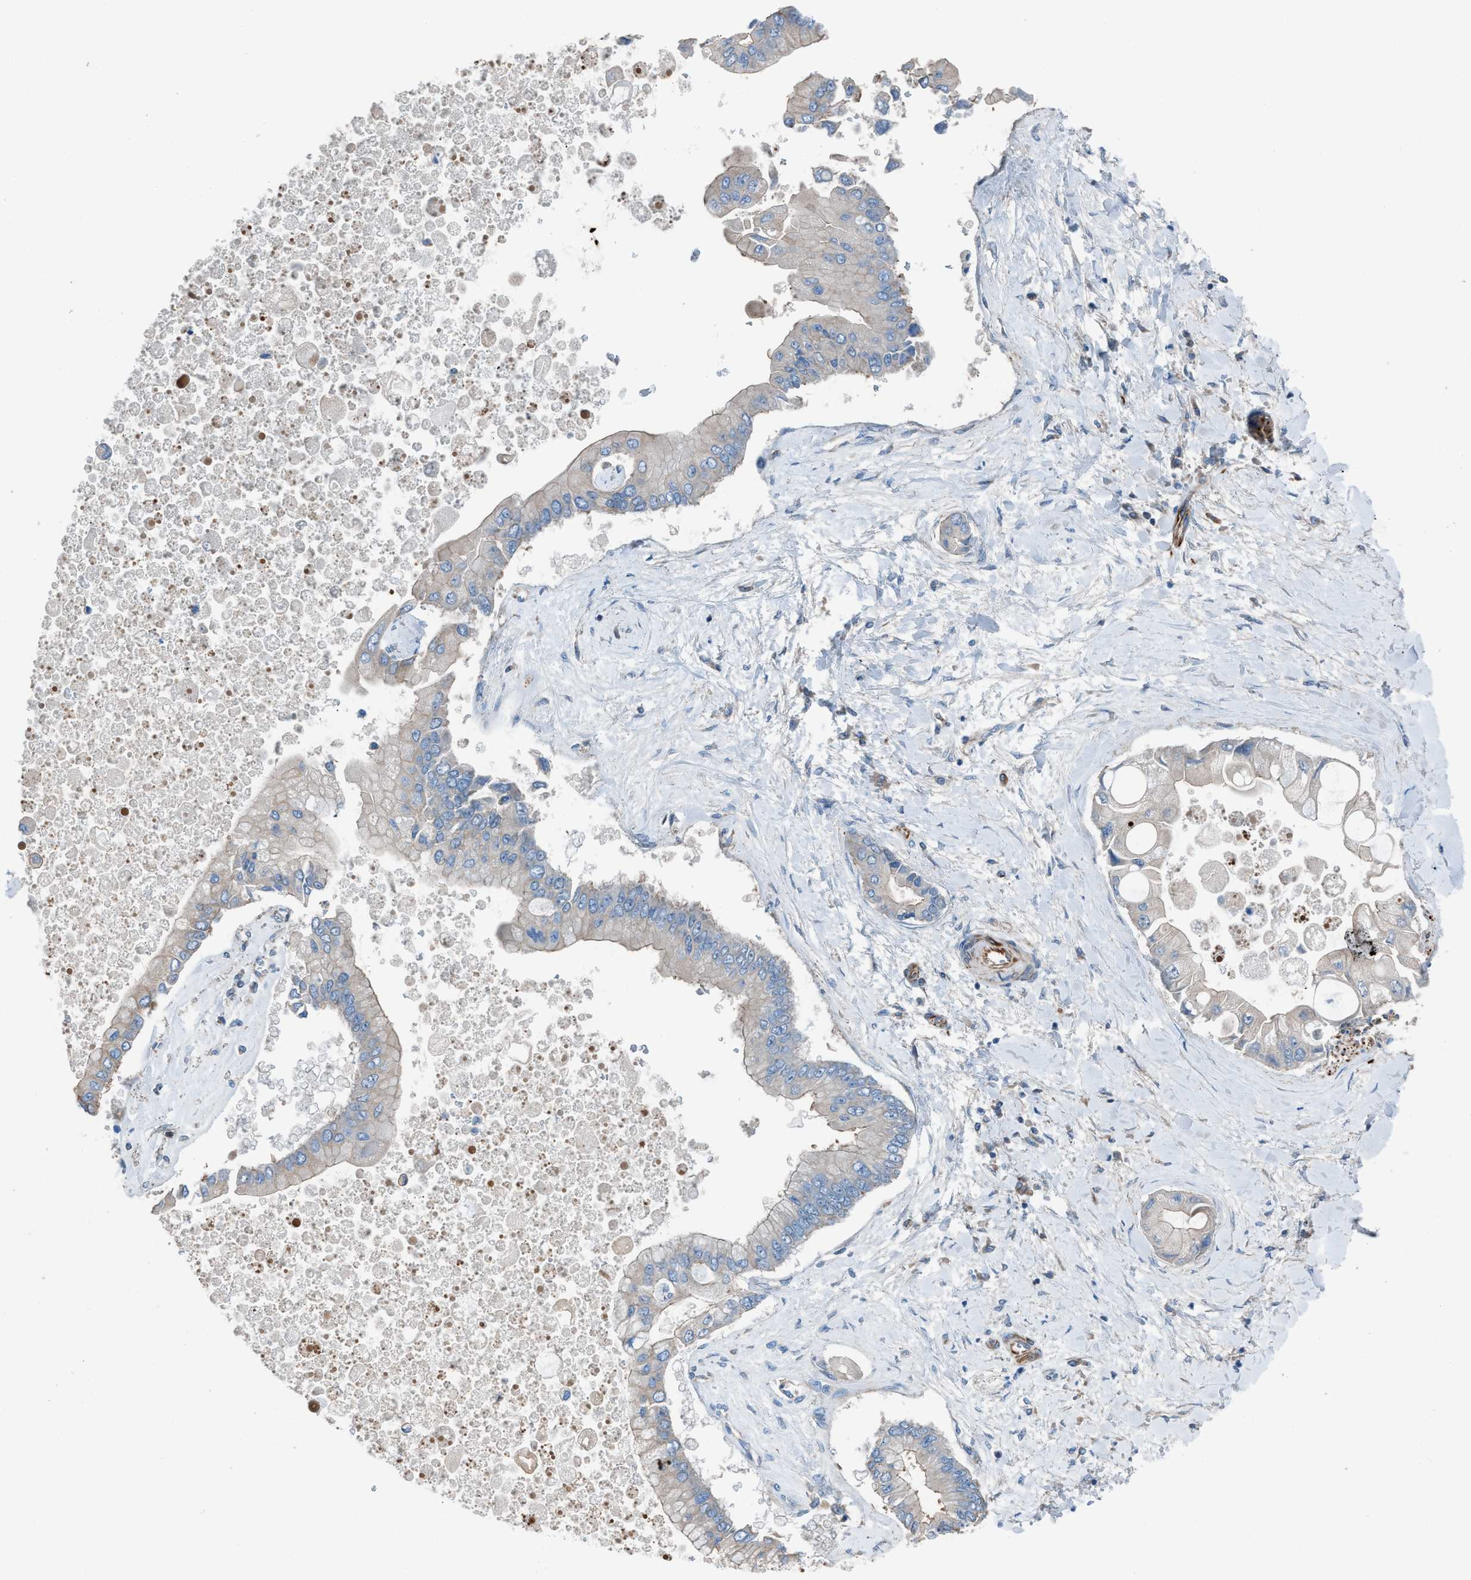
{"staining": {"intensity": "negative", "quantity": "none", "location": "none"}, "tissue": "liver cancer", "cell_type": "Tumor cells", "image_type": "cancer", "snomed": [{"axis": "morphology", "description": "Cholangiocarcinoma"}, {"axis": "topography", "description": "Liver"}], "caption": "Protein analysis of liver cancer displays no significant positivity in tumor cells.", "gene": "CABP7", "patient": {"sex": "male", "age": 50}}